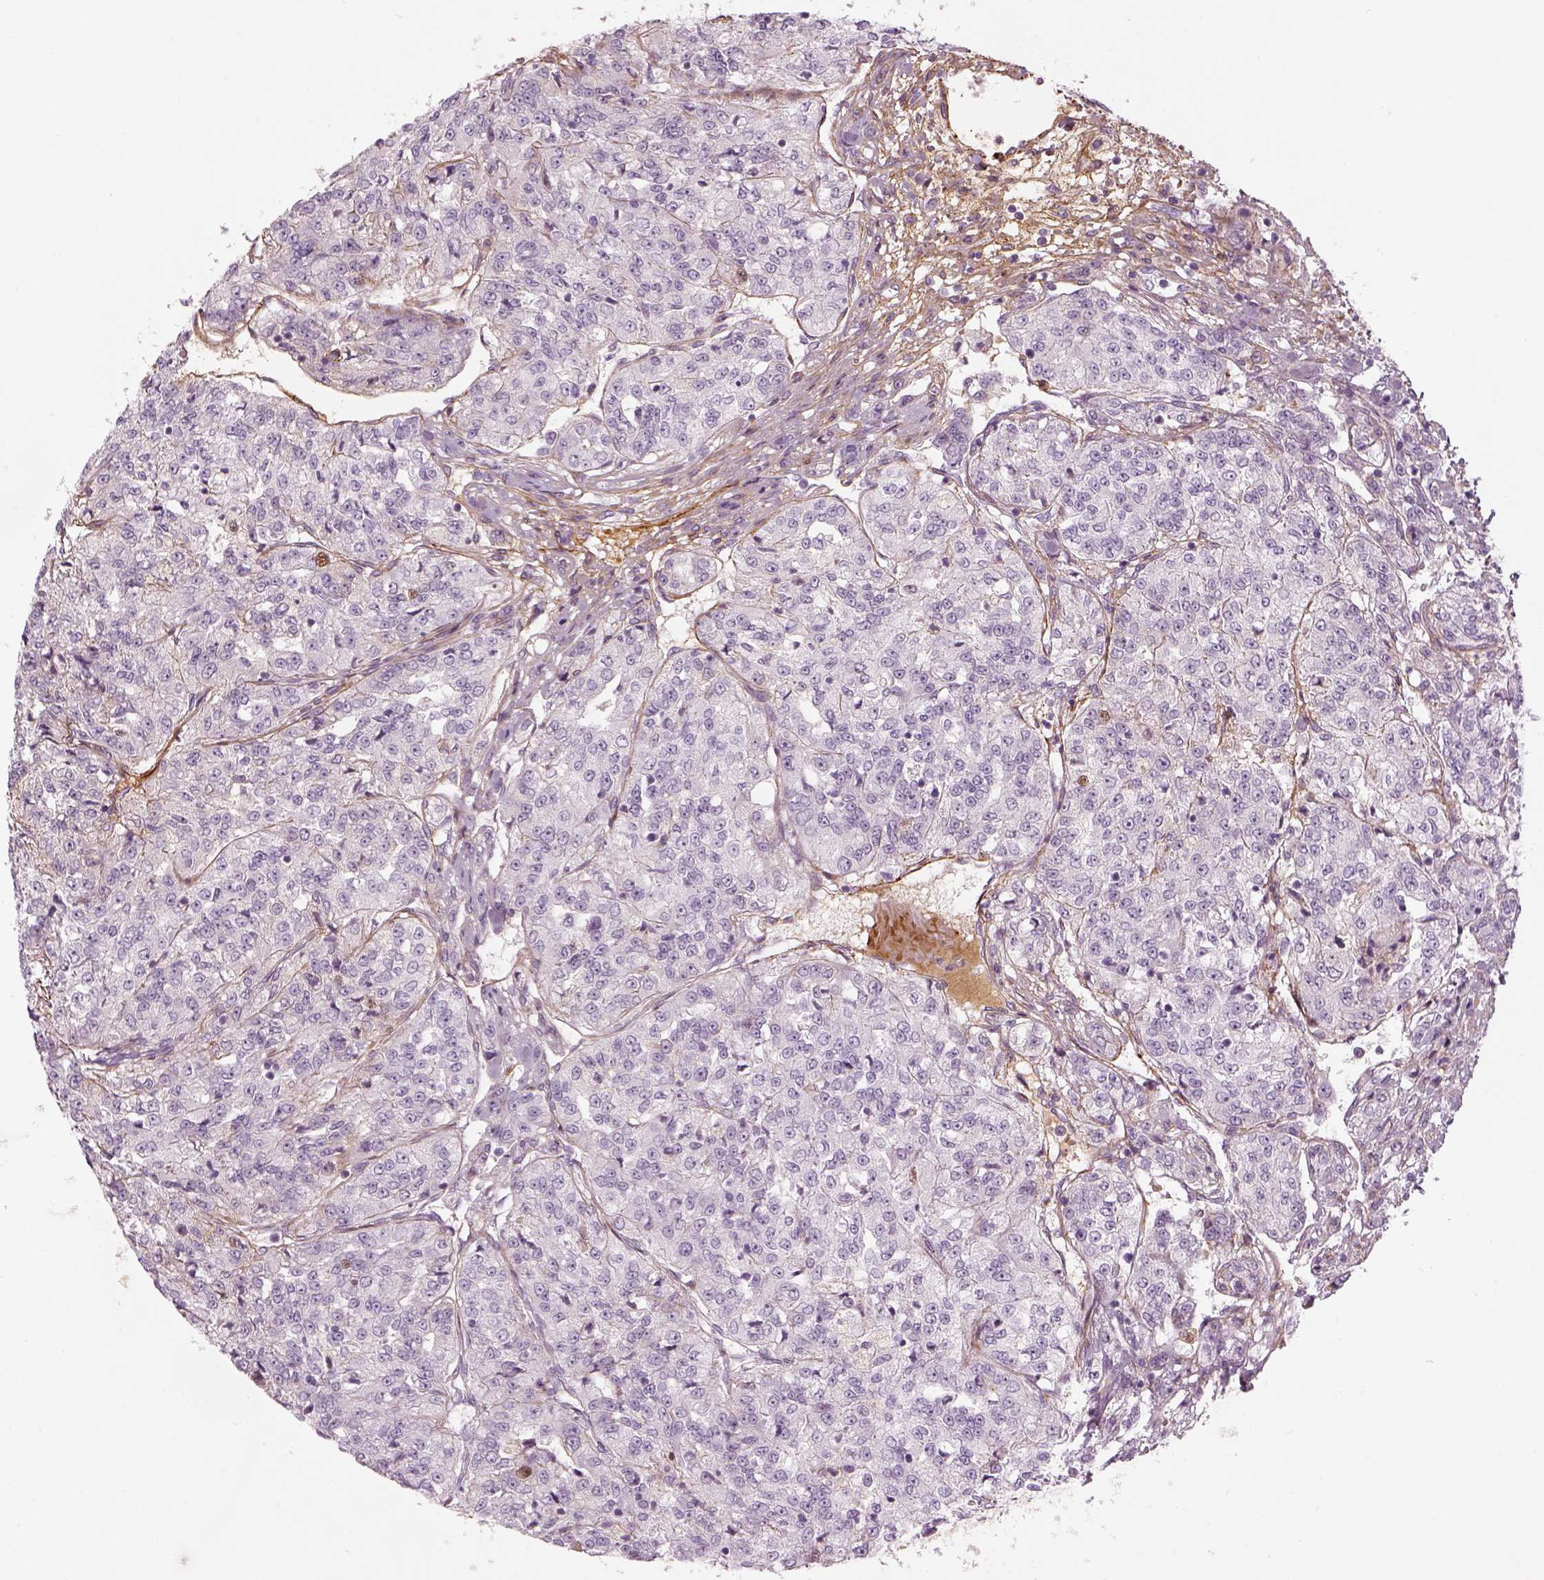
{"staining": {"intensity": "negative", "quantity": "none", "location": "none"}, "tissue": "renal cancer", "cell_type": "Tumor cells", "image_type": "cancer", "snomed": [{"axis": "morphology", "description": "Adenocarcinoma, NOS"}, {"axis": "topography", "description": "Kidney"}], "caption": "High magnification brightfield microscopy of adenocarcinoma (renal) stained with DAB (brown) and counterstained with hematoxylin (blue): tumor cells show no significant expression.", "gene": "PABPC1L2B", "patient": {"sex": "female", "age": 63}}